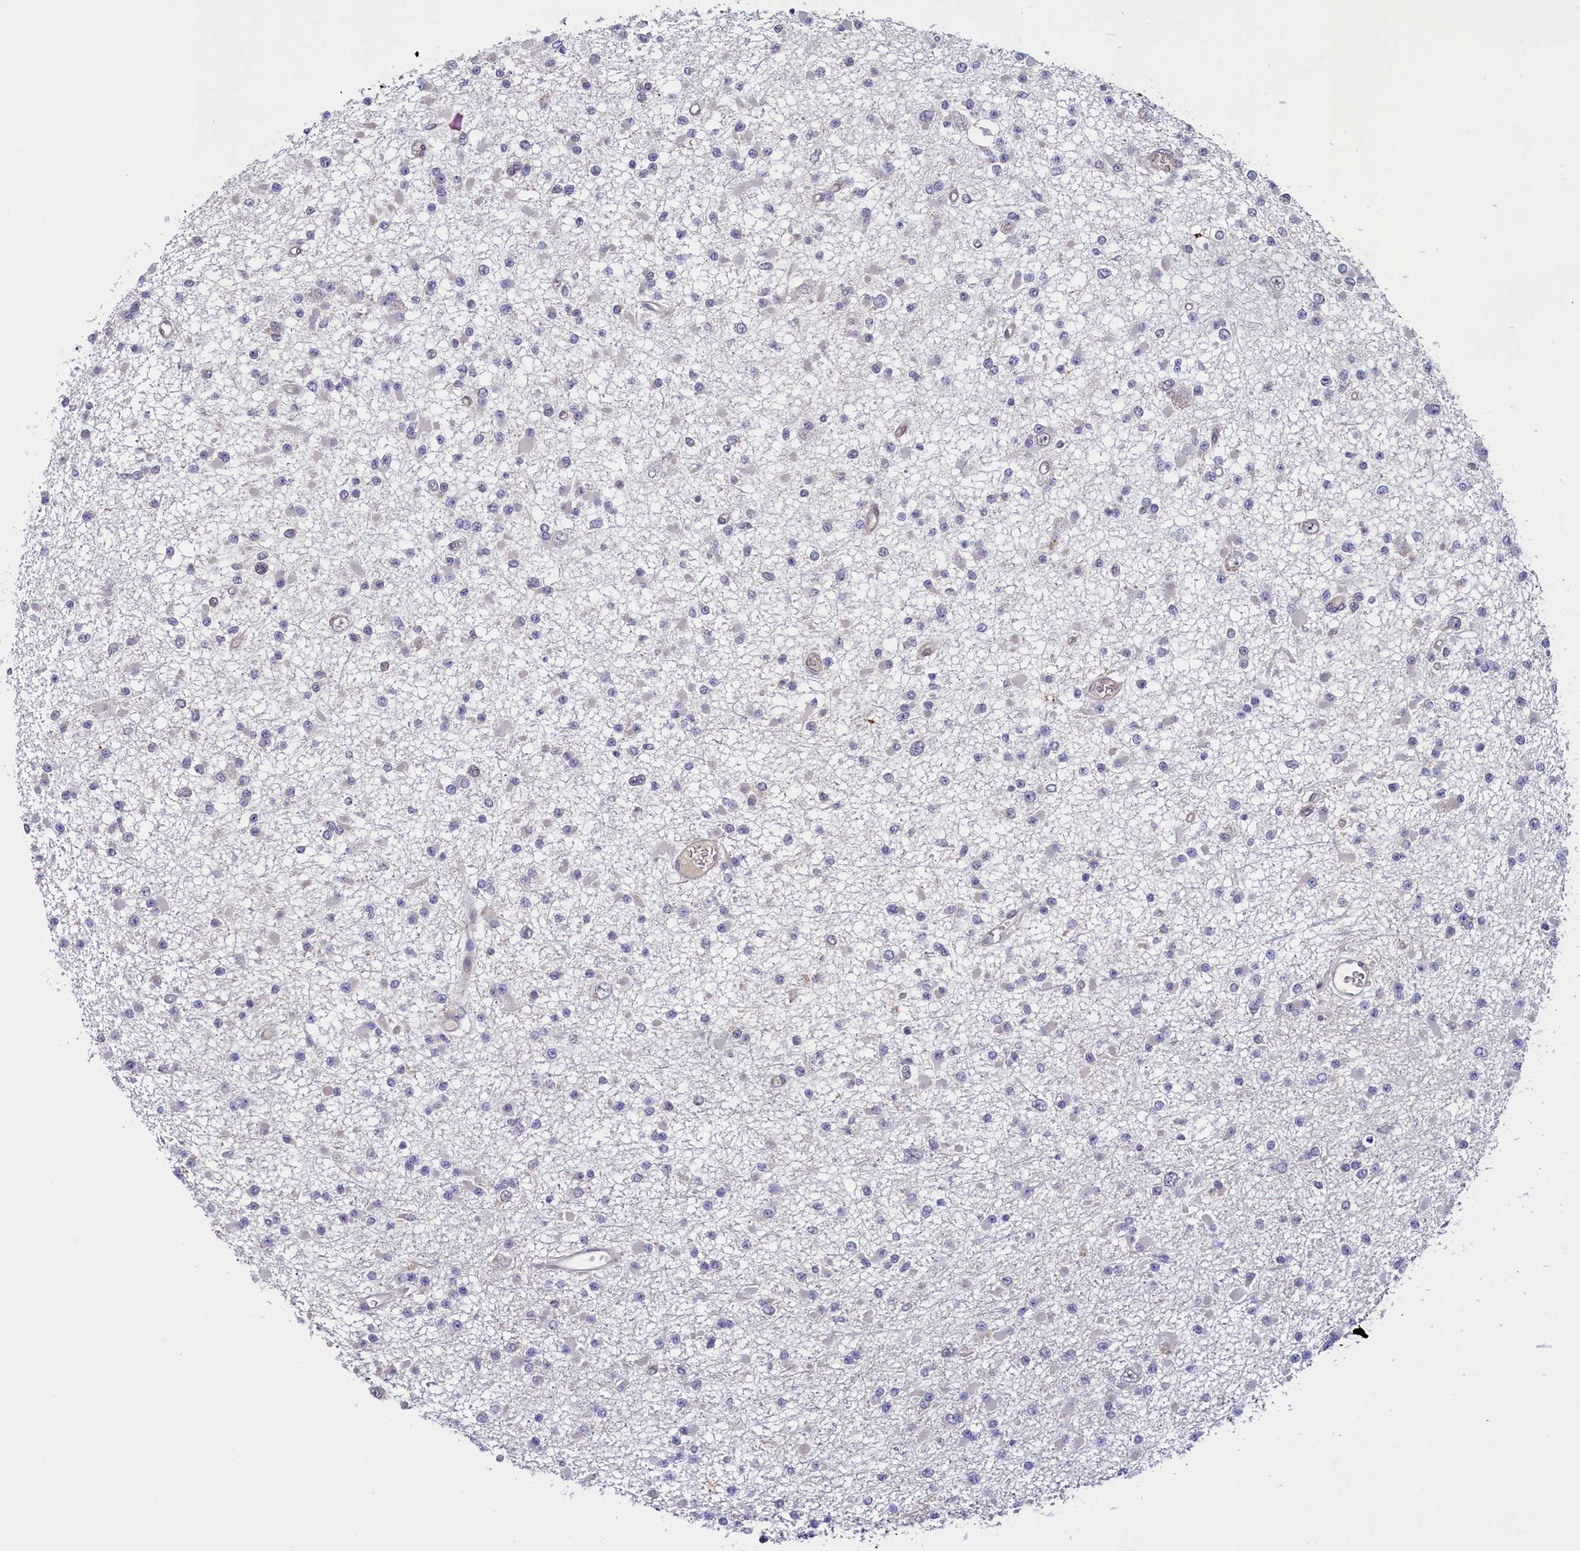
{"staining": {"intensity": "negative", "quantity": "none", "location": "none"}, "tissue": "glioma", "cell_type": "Tumor cells", "image_type": "cancer", "snomed": [{"axis": "morphology", "description": "Glioma, malignant, Low grade"}, {"axis": "topography", "description": "Brain"}], "caption": "An image of malignant glioma (low-grade) stained for a protein reveals no brown staining in tumor cells. Brightfield microscopy of IHC stained with DAB (brown) and hematoxylin (blue), captured at high magnification.", "gene": "FLYWCH2", "patient": {"sex": "female", "age": 22}}